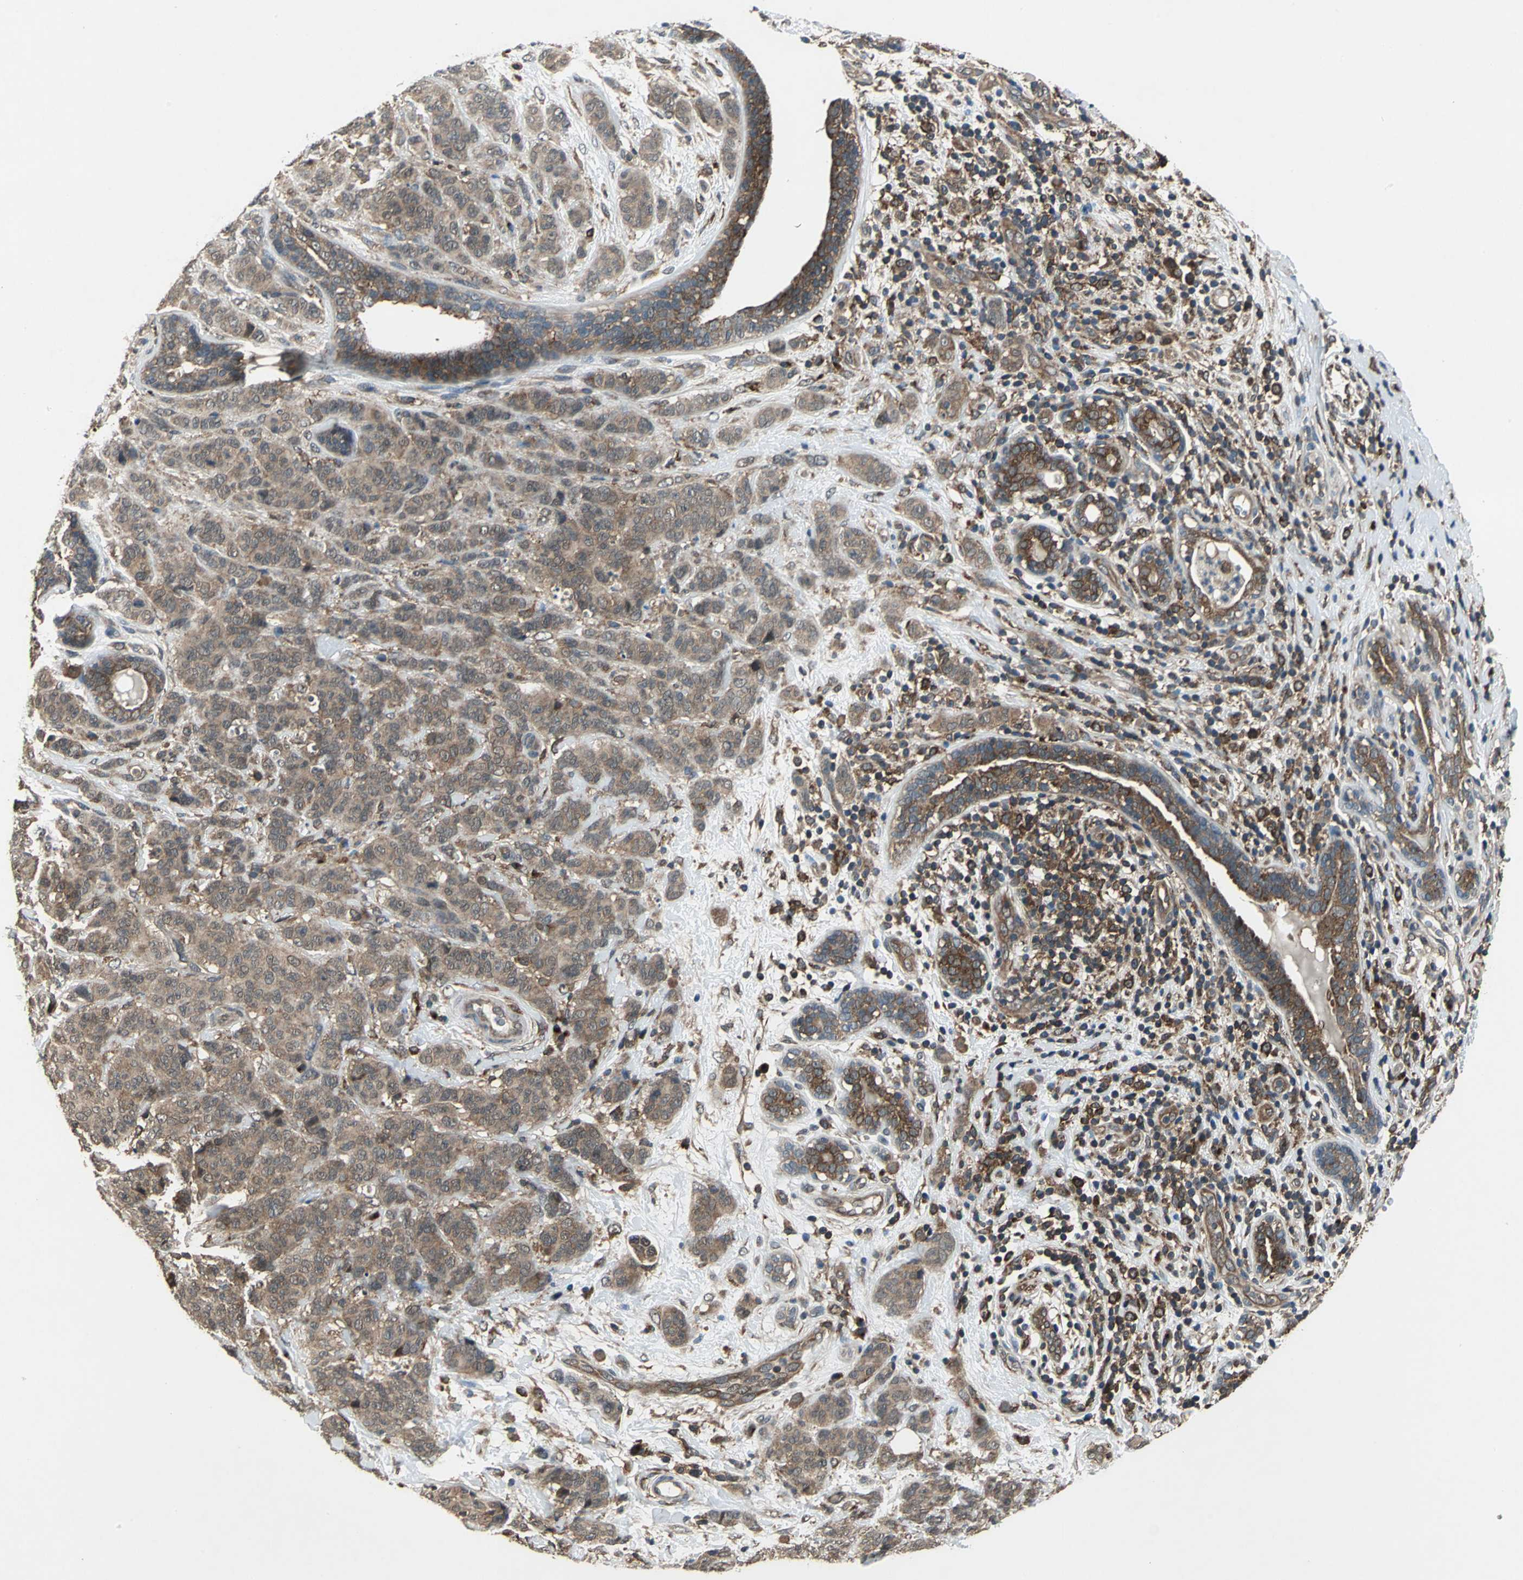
{"staining": {"intensity": "moderate", "quantity": ">75%", "location": "cytoplasmic/membranous"}, "tissue": "breast cancer", "cell_type": "Tumor cells", "image_type": "cancer", "snomed": [{"axis": "morphology", "description": "Duct carcinoma"}, {"axis": "topography", "description": "Breast"}], "caption": "This micrograph reveals infiltrating ductal carcinoma (breast) stained with IHC to label a protein in brown. The cytoplasmic/membranous of tumor cells show moderate positivity for the protein. Nuclei are counter-stained blue.", "gene": "NFKBIE", "patient": {"sex": "female", "age": 40}}